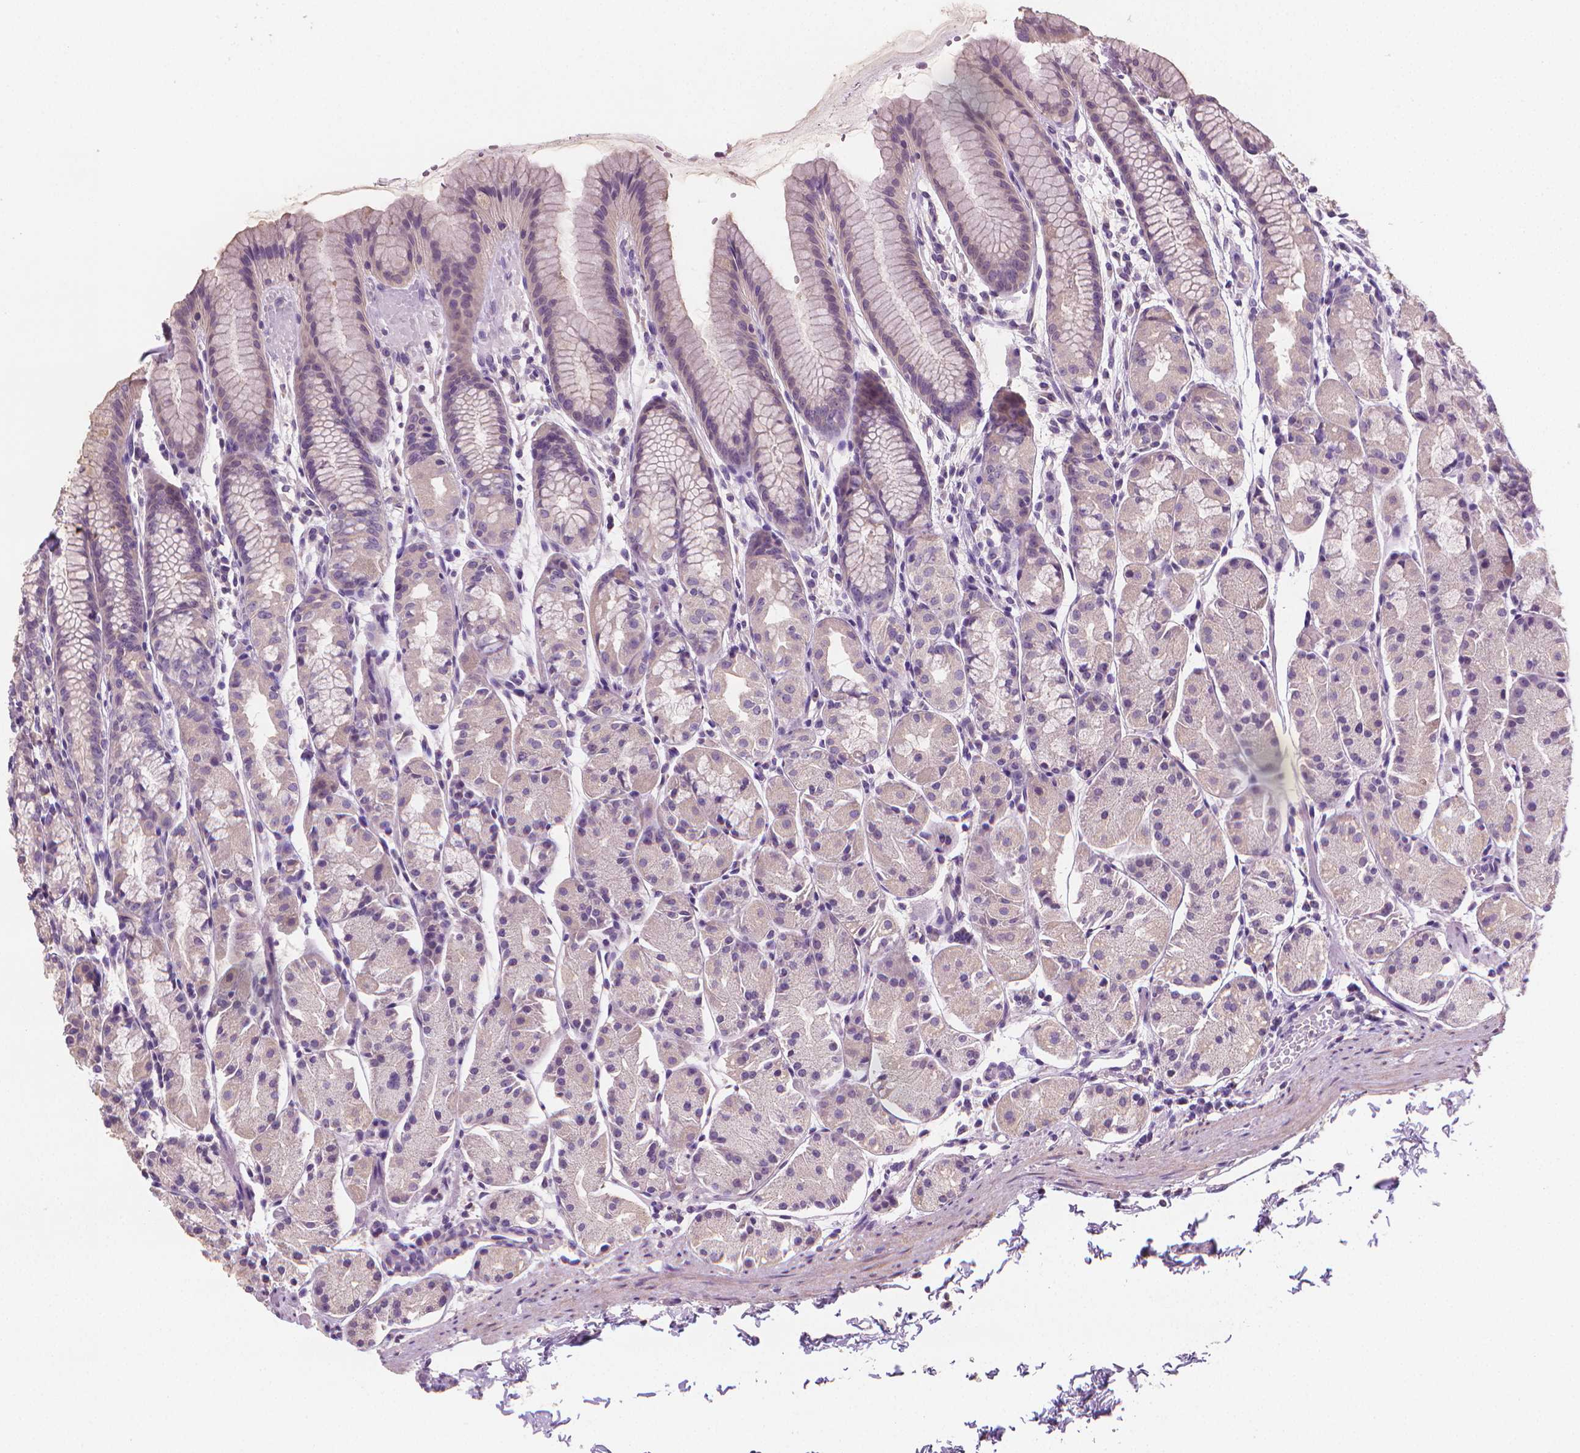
{"staining": {"intensity": "weak", "quantity": "<25%", "location": "cytoplasmic/membranous"}, "tissue": "stomach", "cell_type": "Glandular cells", "image_type": "normal", "snomed": [{"axis": "morphology", "description": "Normal tissue, NOS"}, {"axis": "topography", "description": "Stomach, upper"}], "caption": "Immunohistochemistry (IHC) of benign human stomach demonstrates no positivity in glandular cells.", "gene": "CATIP", "patient": {"sex": "male", "age": 47}}